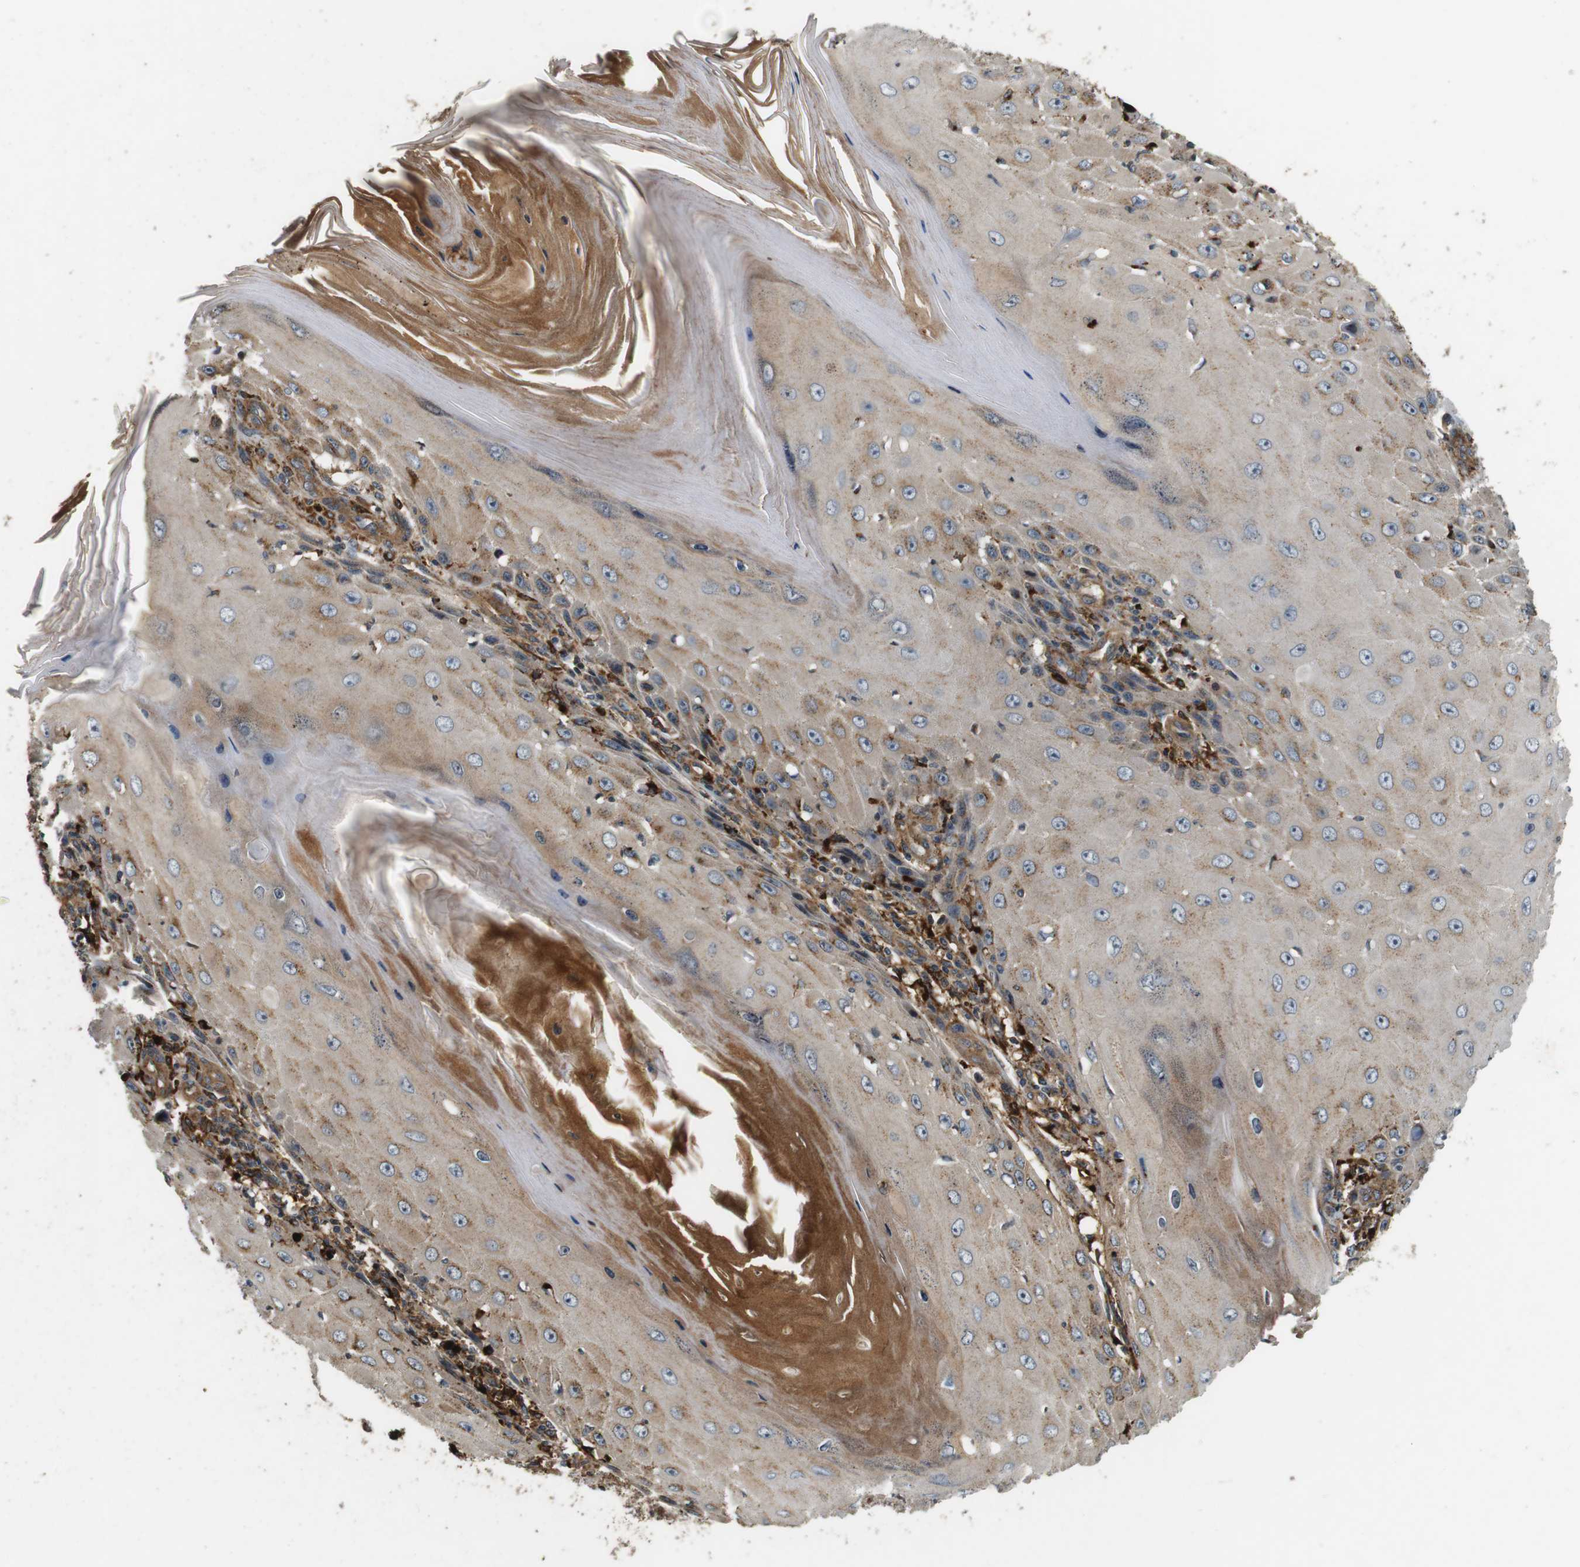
{"staining": {"intensity": "weak", "quantity": ">75%", "location": "cytoplasmic/membranous"}, "tissue": "skin cancer", "cell_type": "Tumor cells", "image_type": "cancer", "snomed": [{"axis": "morphology", "description": "Squamous cell carcinoma, NOS"}, {"axis": "topography", "description": "Skin"}], "caption": "Tumor cells reveal weak cytoplasmic/membranous staining in about >75% of cells in skin cancer. The staining was performed using DAB (3,3'-diaminobenzidine), with brown indicating positive protein expression. Nuclei are stained blue with hematoxylin.", "gene": "TXNRD1", "patient": {"sex": "female", "age": 73}}